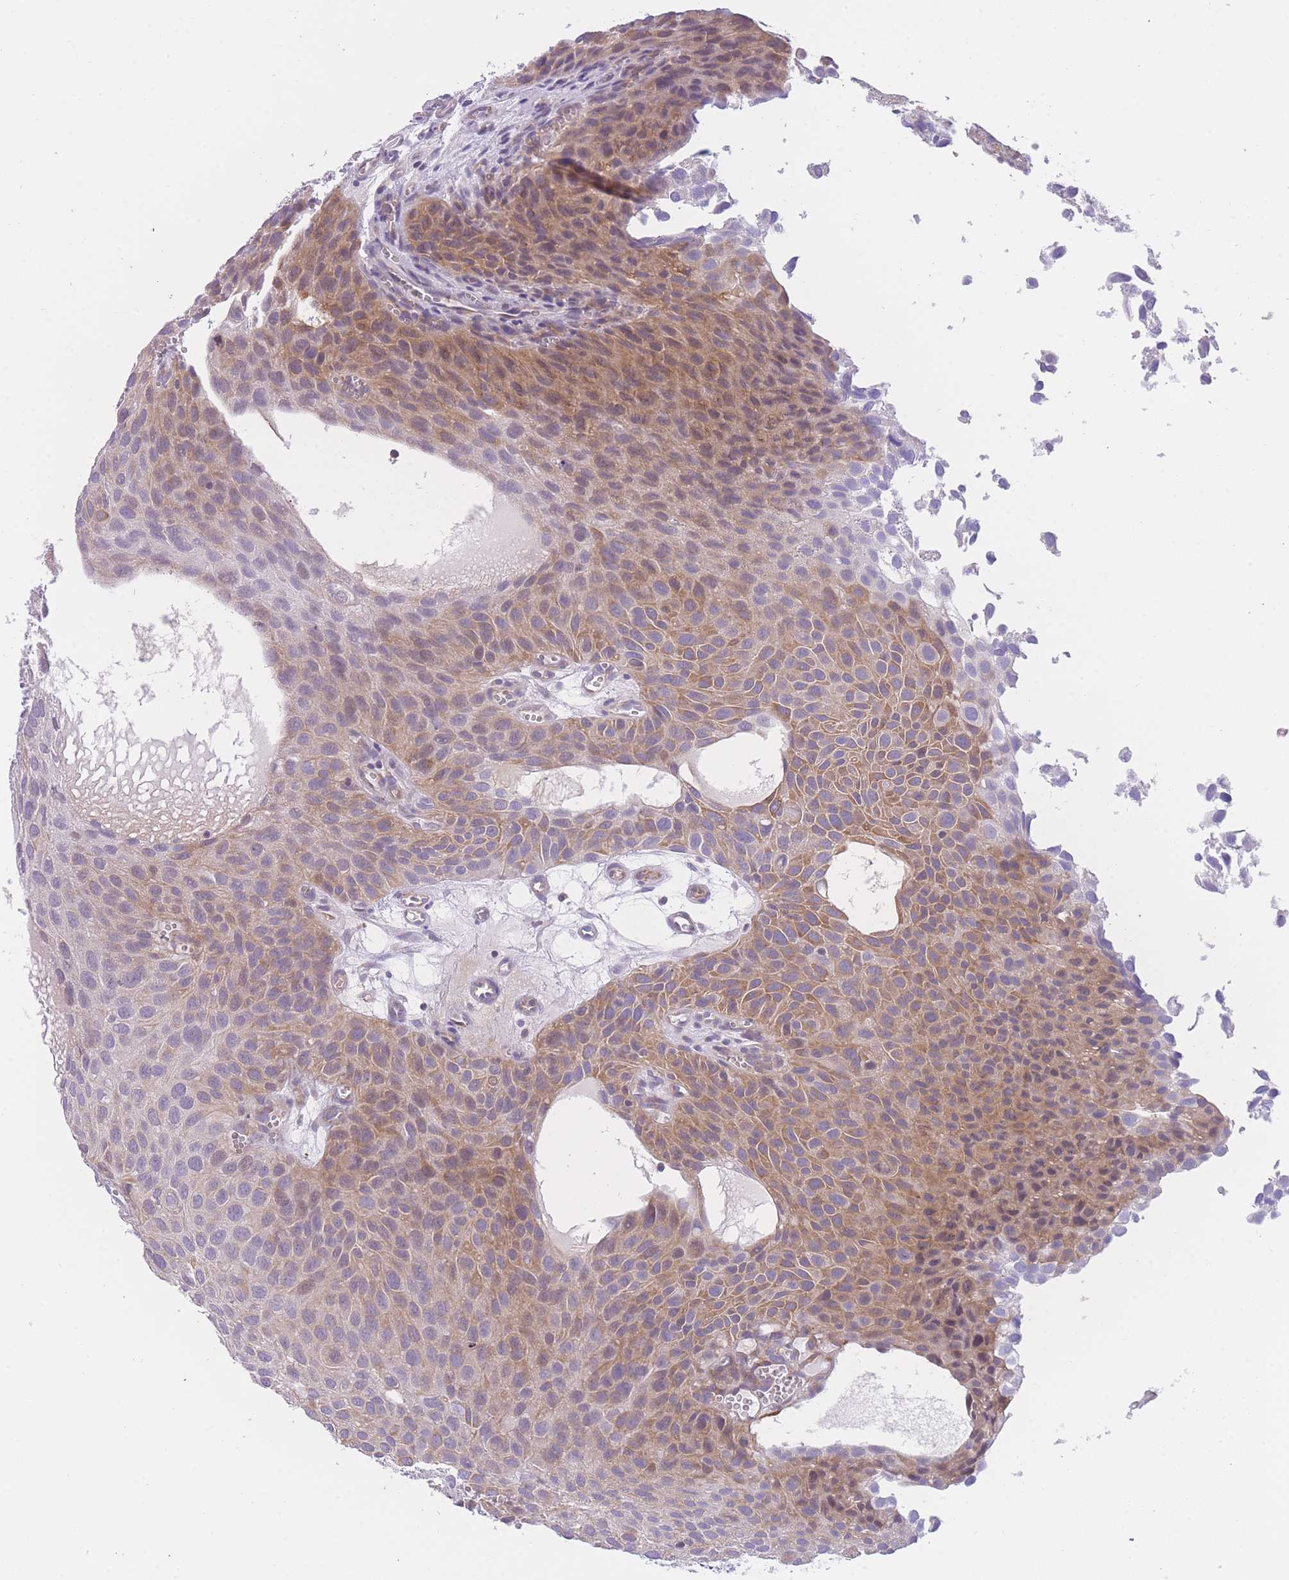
{"staining": {"intensity": "weak", "quantity": ">75%", "location": "cytoplasmic/membranous"}, "tissue": "urothelial cancer", "cell_type": "Tumor cells", "image_type": "cancer", "snomed": [{"axis": "morphology", "description": "Urothelial carcinoma, Low grade"}, {"axis": "topography", "description": "Urinary bladder"}], "caption": "Protein expression analysis of human urothelial cancer reveals weak cytoplasmic/membranous expression in about >75% of tumor cells. (Stains: DAB (3,3'-diaminobenzidine) in brown, nuclei in blue, Microscopy: brightfield microscopy at high magnification).", "gene": "IMPG1", "patient": {"sex": "male", "age": 88}}